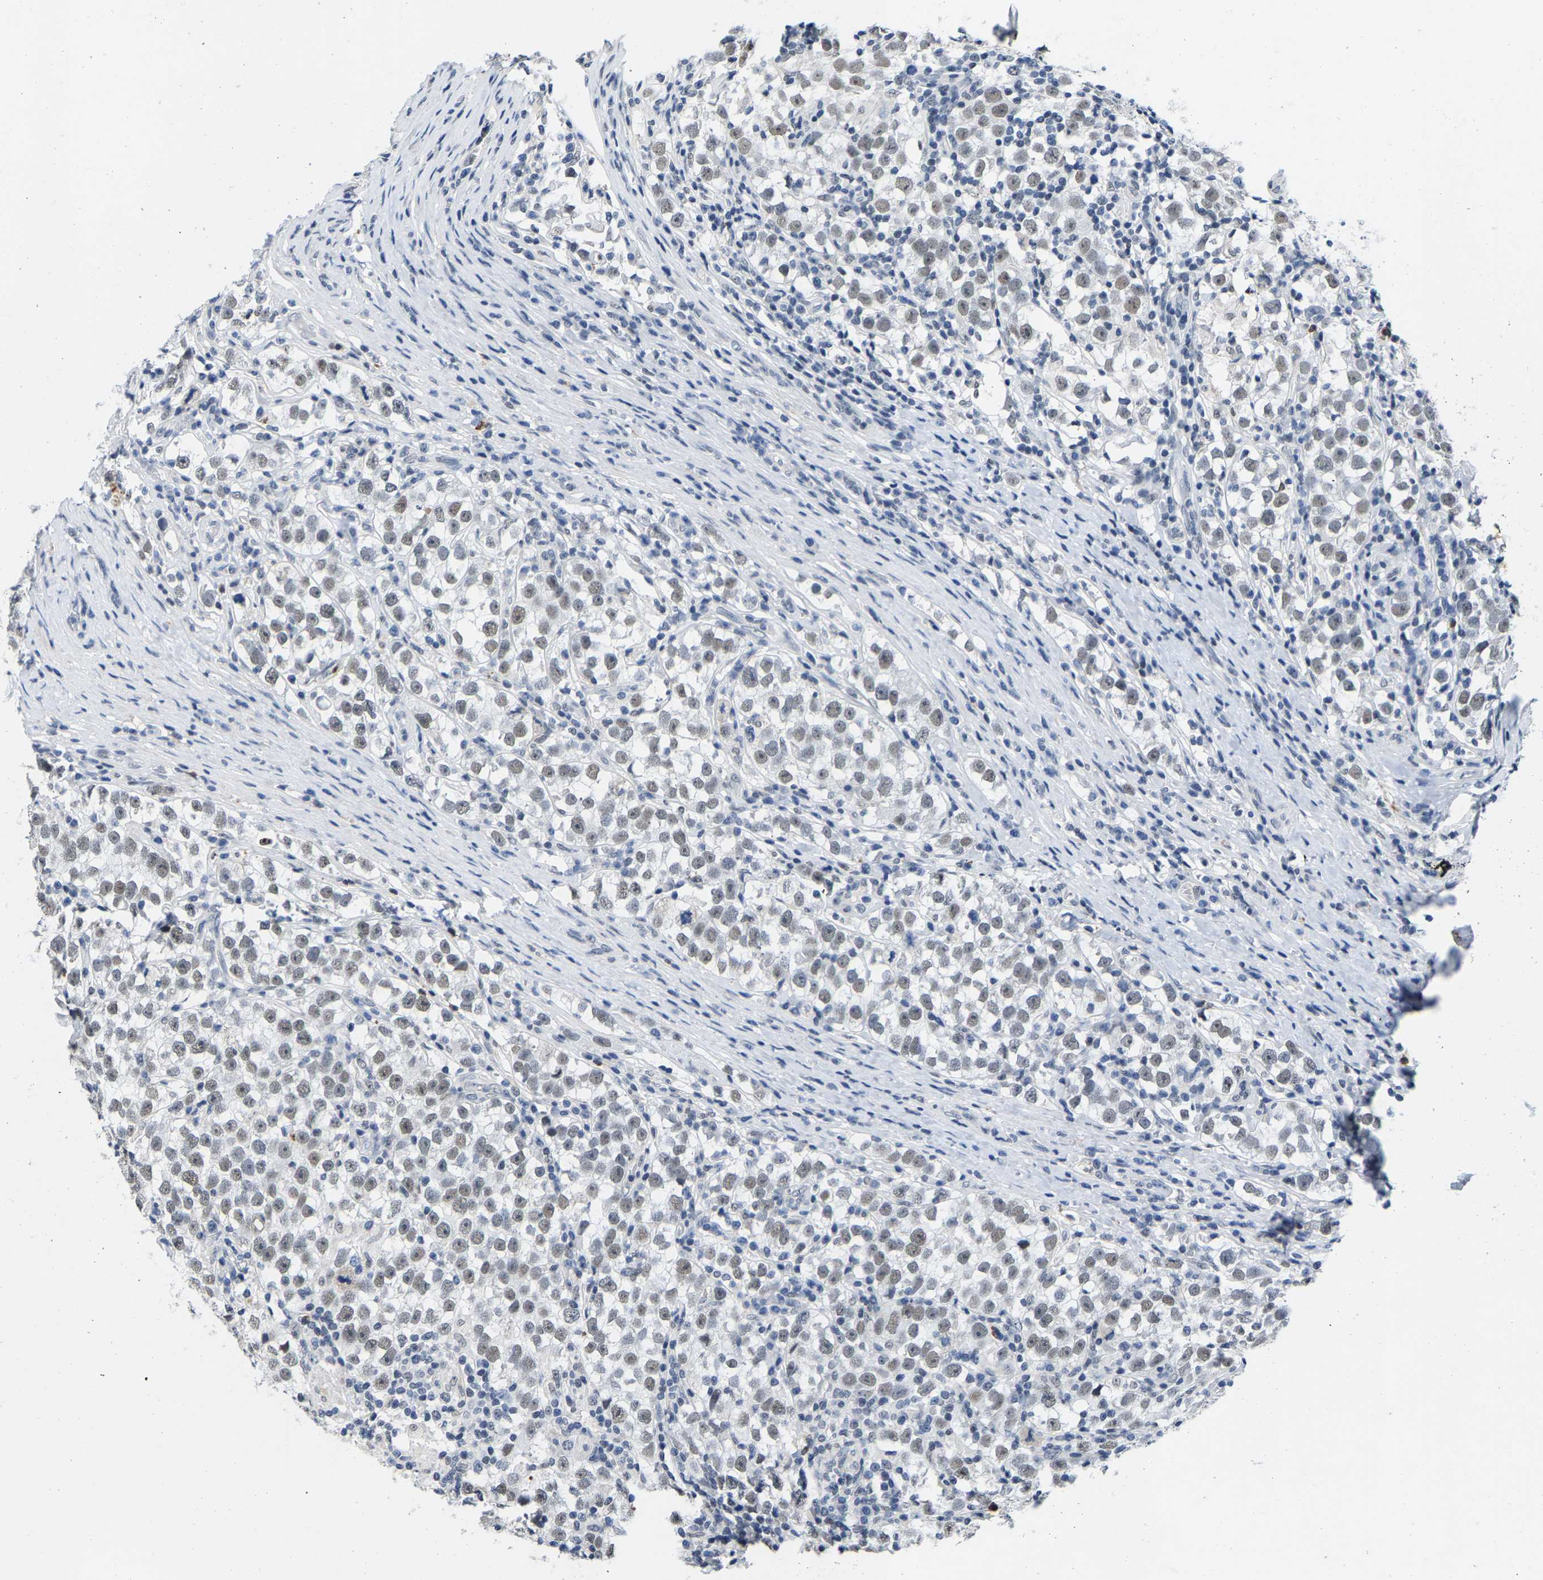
{"staining": {"intensity": "weak", "quantity": "25%-75%", "location": "nuclear"}, "tissue": "testis cancer", "cell_type": "Tumor cells", "image_type": "cancer", "snomed": [{"axis": "morphology", "description": "Normal tissue, NOS"}, {"axis": "morphology", "description": "Seminoma, NOS"}, {"axis": "topography", "description": "Testis"}], "caption": "A low amount of weak nuclear expression is appreciated in approximately 25%-75% of tumor cells in testis cancer tissue.", "gene": "SETD1B", "patient": {"sex": "male", "age": 43}}